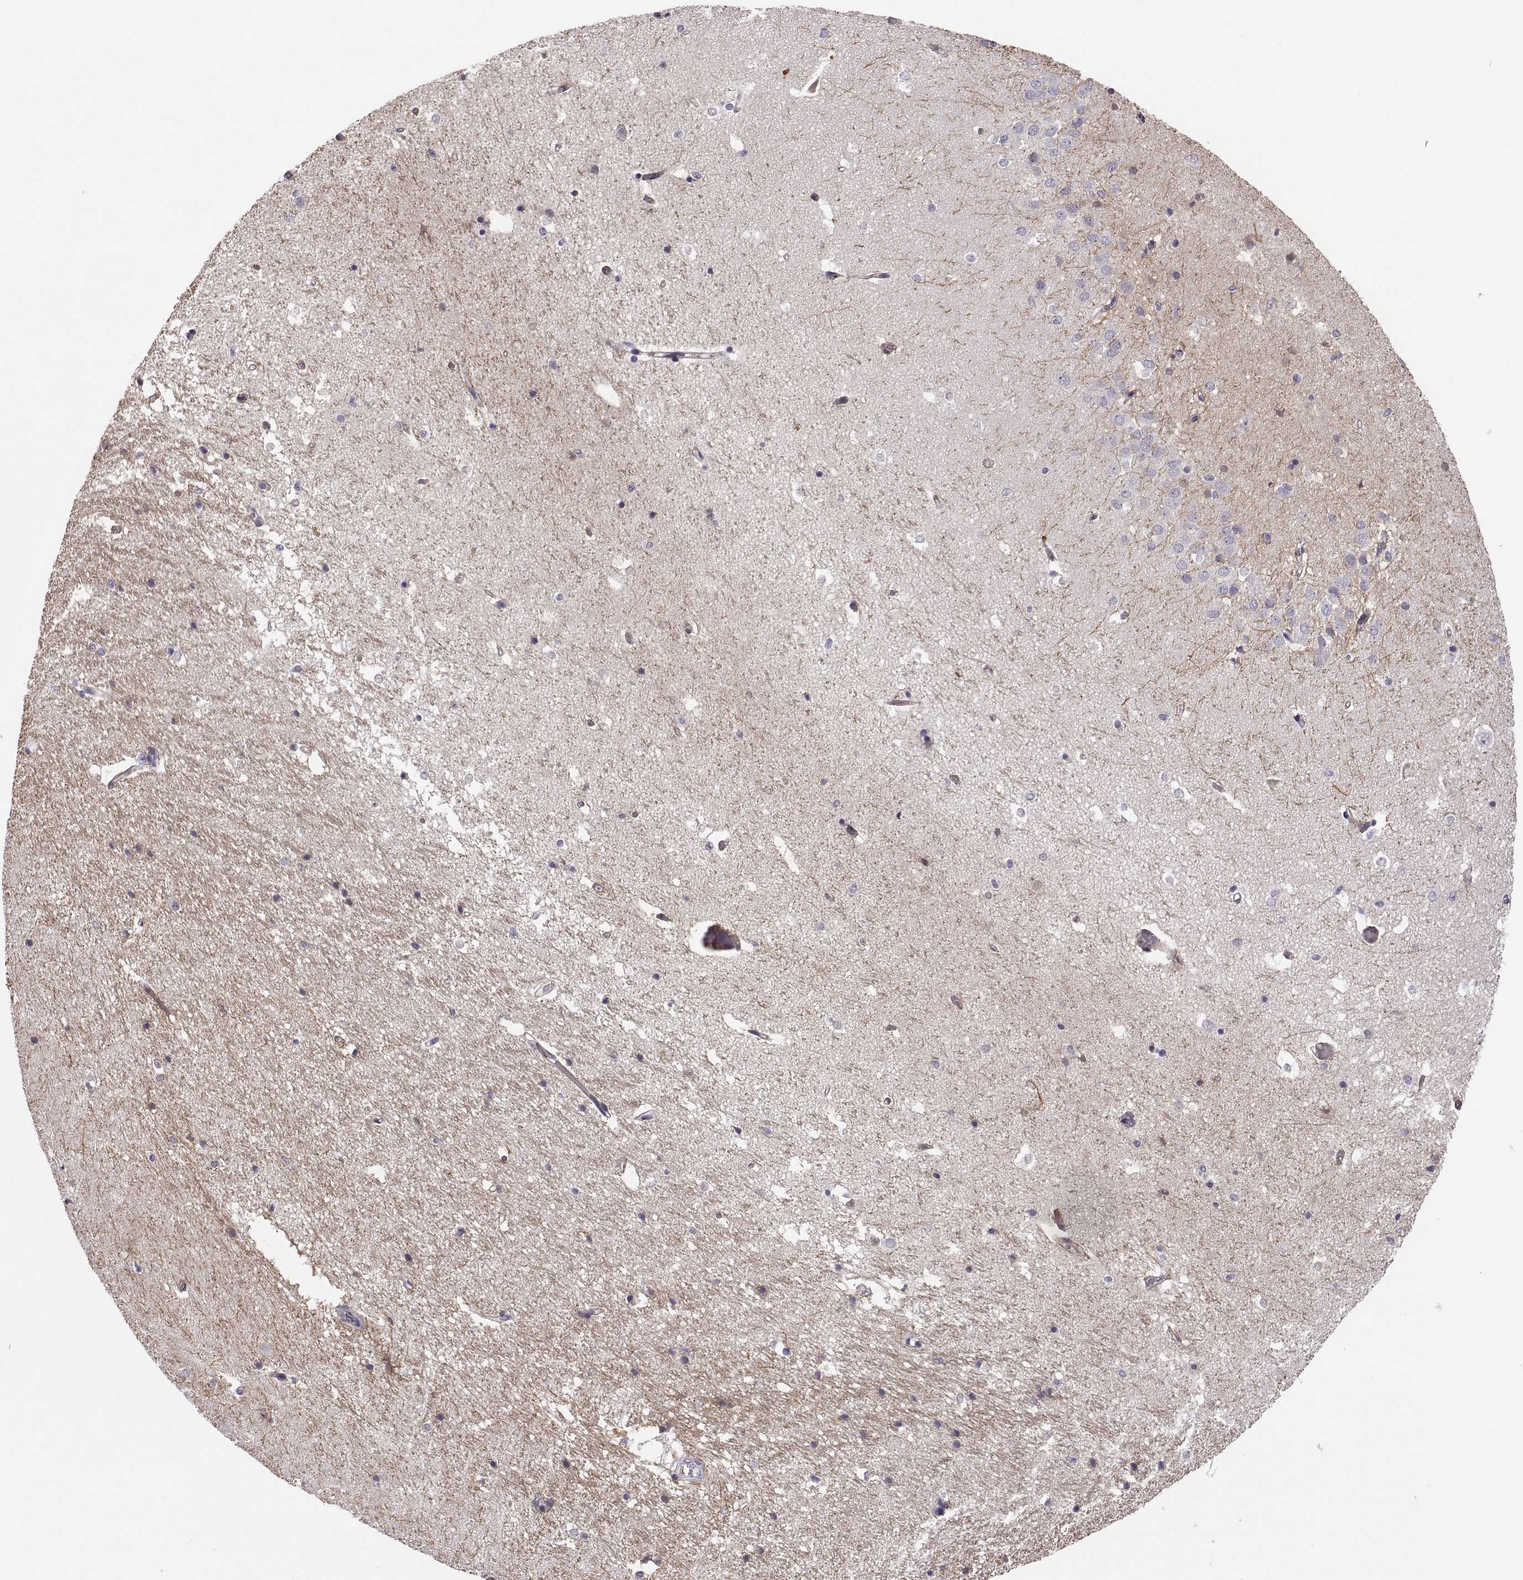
{"staining": {"intensity": "negative", "quantity": "none", "location": "none"}, "tissue": "hippocampus", "cell_type": "Glial cells", "image_type": "normal", "snomed": [{"axis": "morphology", "description": "Normal tissue, NOS"}, {"axis": "topography", "description": "Hippocampus"}], "caption": "This is a histopathology image of IHC staining of normal hippocampus, which shows no positivity in glial cells.", "gene": "MEIOC", "patient": {"sex": "male", "age": 44}}